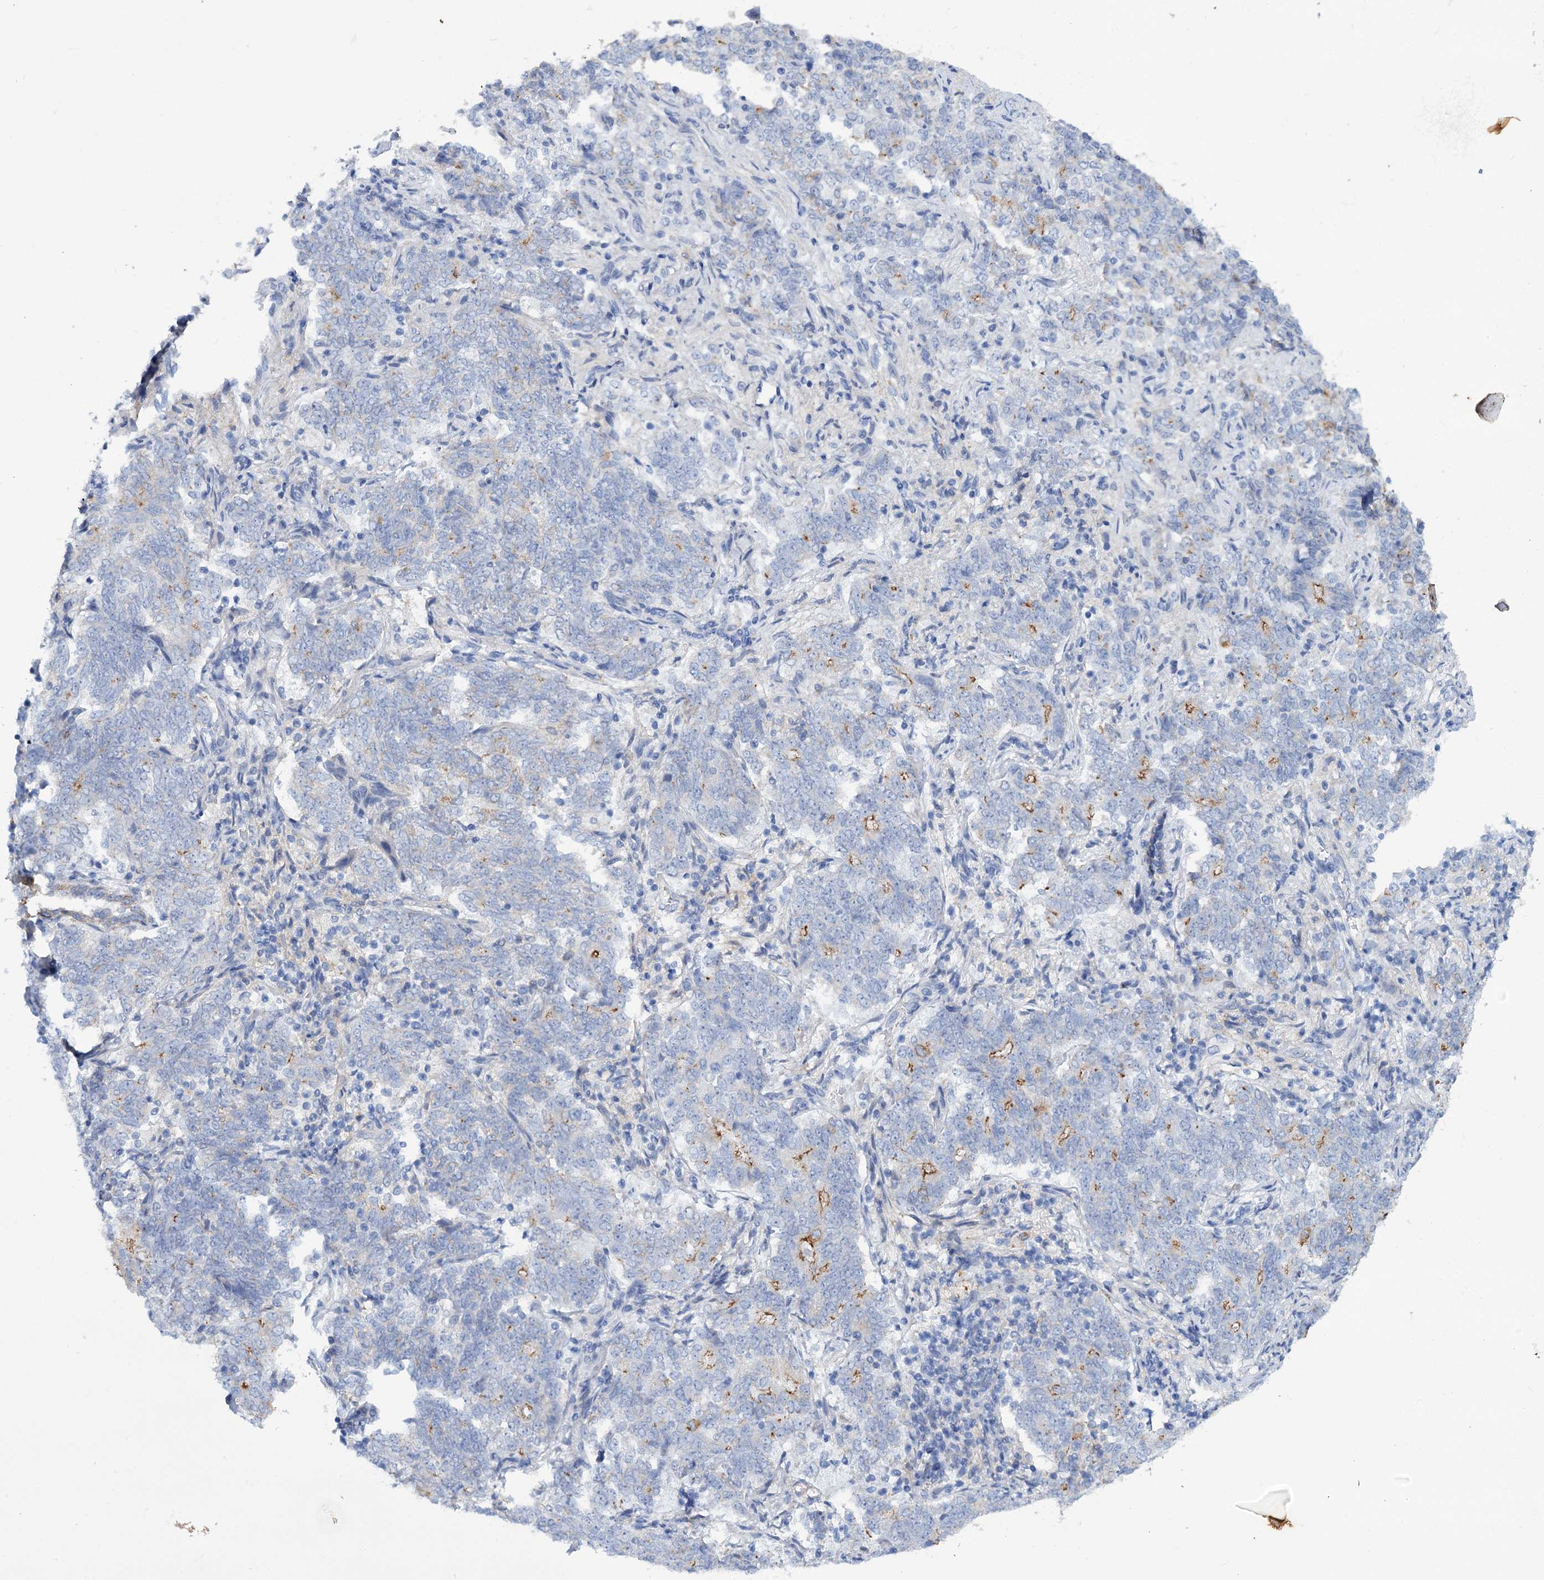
{"staining": {"intensity": "moderate", "quantity": "<25%", "location": "cytoplasmic/membranous"}, "tissue": "endometrial cancer", "cell_type": "Tumor cells", "image_type": "cancer", "snomed": [{"axis": "morphology", "description": "Adenocarcinoma, NOS"}, {"axis": "topography", "description": "Endometrium"}], "caption": "The immunohistochemical stain highlights moderate cytoplasmic/membranous staining in tumor cells of endometrial cancer tissue.", "gene": "FAAP20", "patient": {"sex": "female", "age": 80}}